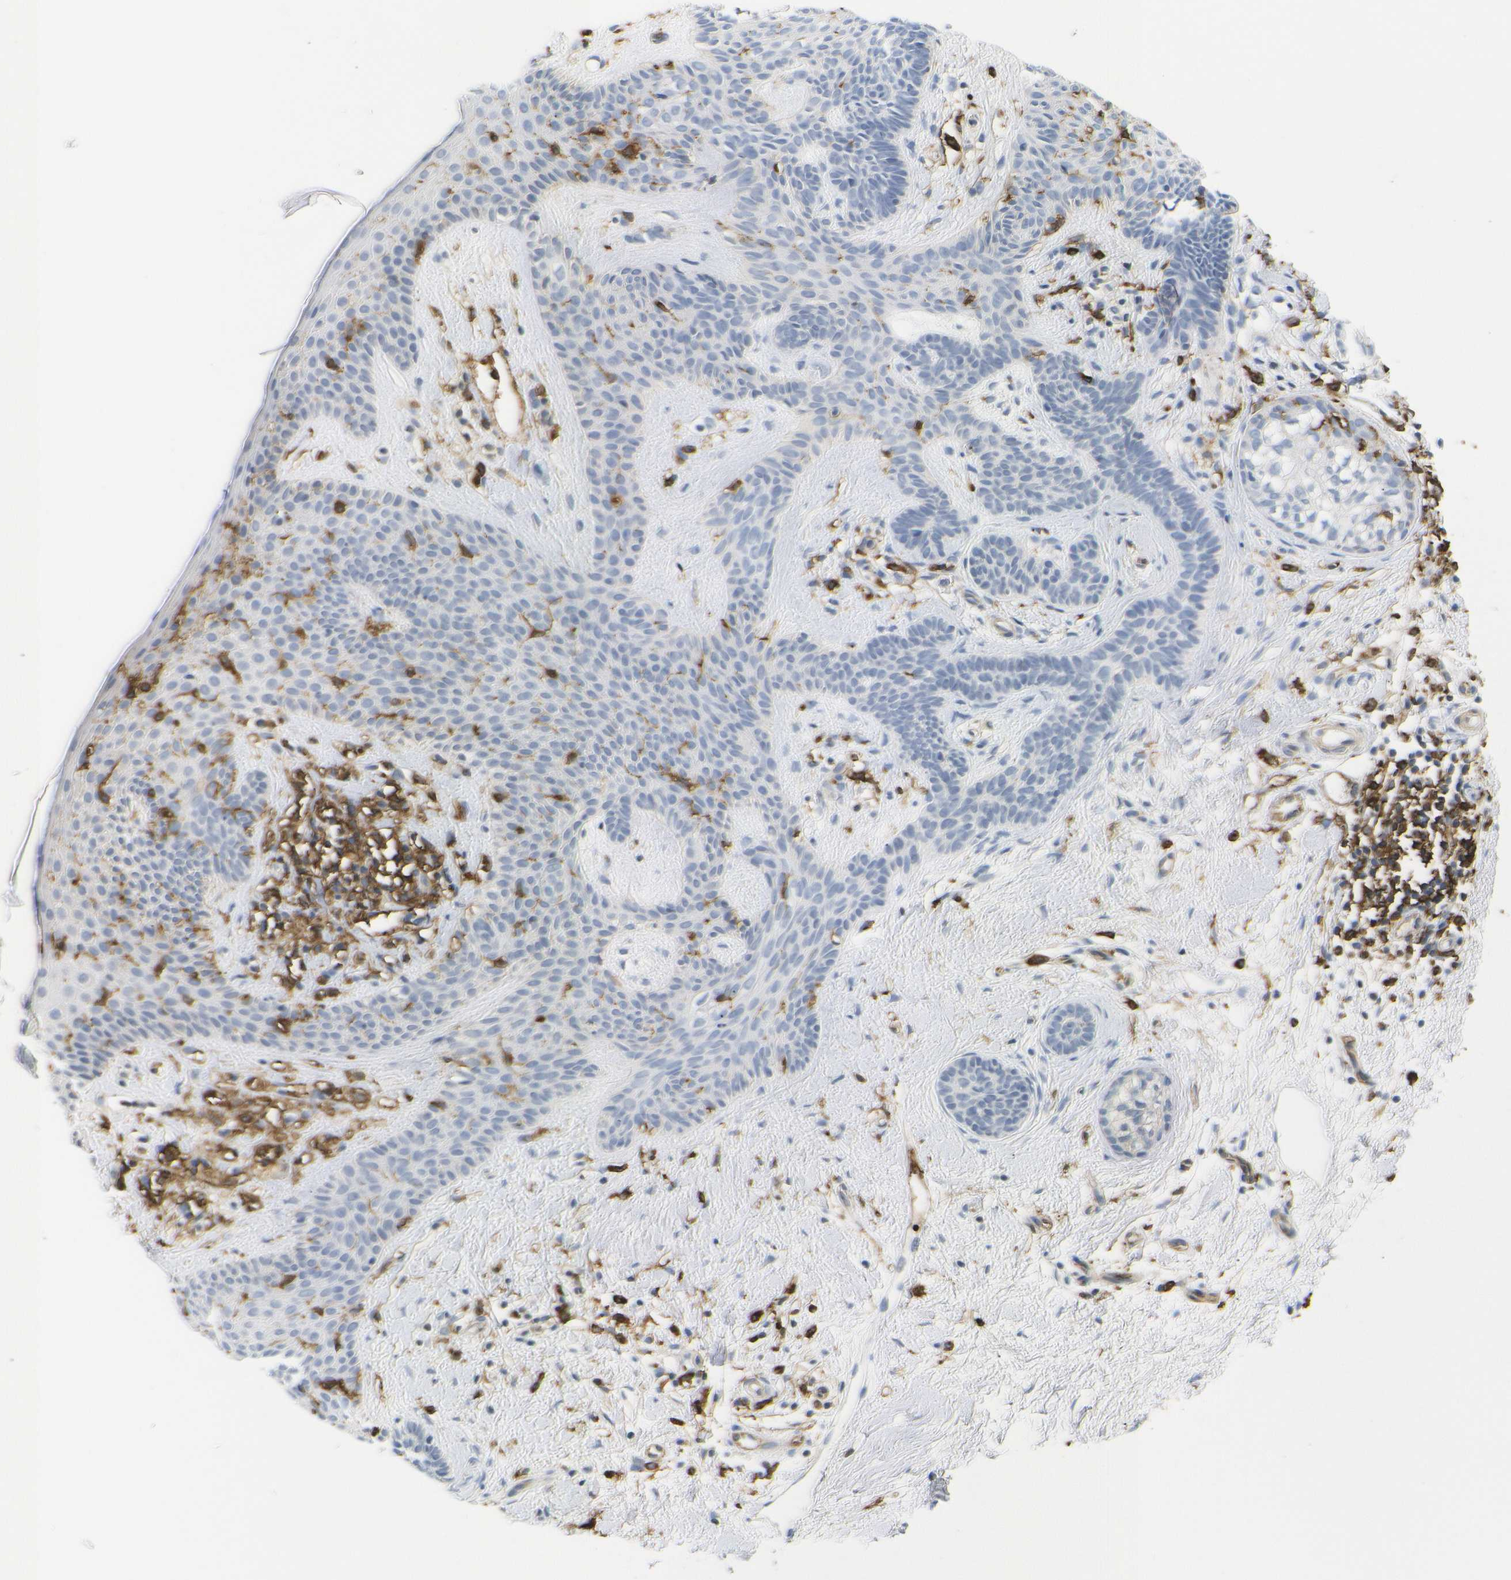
{"staining": {"intensity": "negative", "quantity": "none", "location": "none"}, "tissue": "skin cancer", "cell_type": "Tumor cells", "image_type": "cancer", "snomed": [{"axis": "morphology", "description": "Developmental malformation"}, {"axis": "morphology", "description": "Basal cell carcinoma"}, {"axis": "topography", "description": "Skin"}], "caption": "A photomicrograph of skin cancer (basal cell carcinoma) stained for a protein displays no brown staining in tumor cells. (Stains: DAB (3,3'-diaminobenzidine) immunohistochemistry with hematoxylin counter stain, Microscopy: brightfield microscopy at high magnification).", "gene": "HLA-DQB1", "patient": {"sex": "female", "age": 62}}